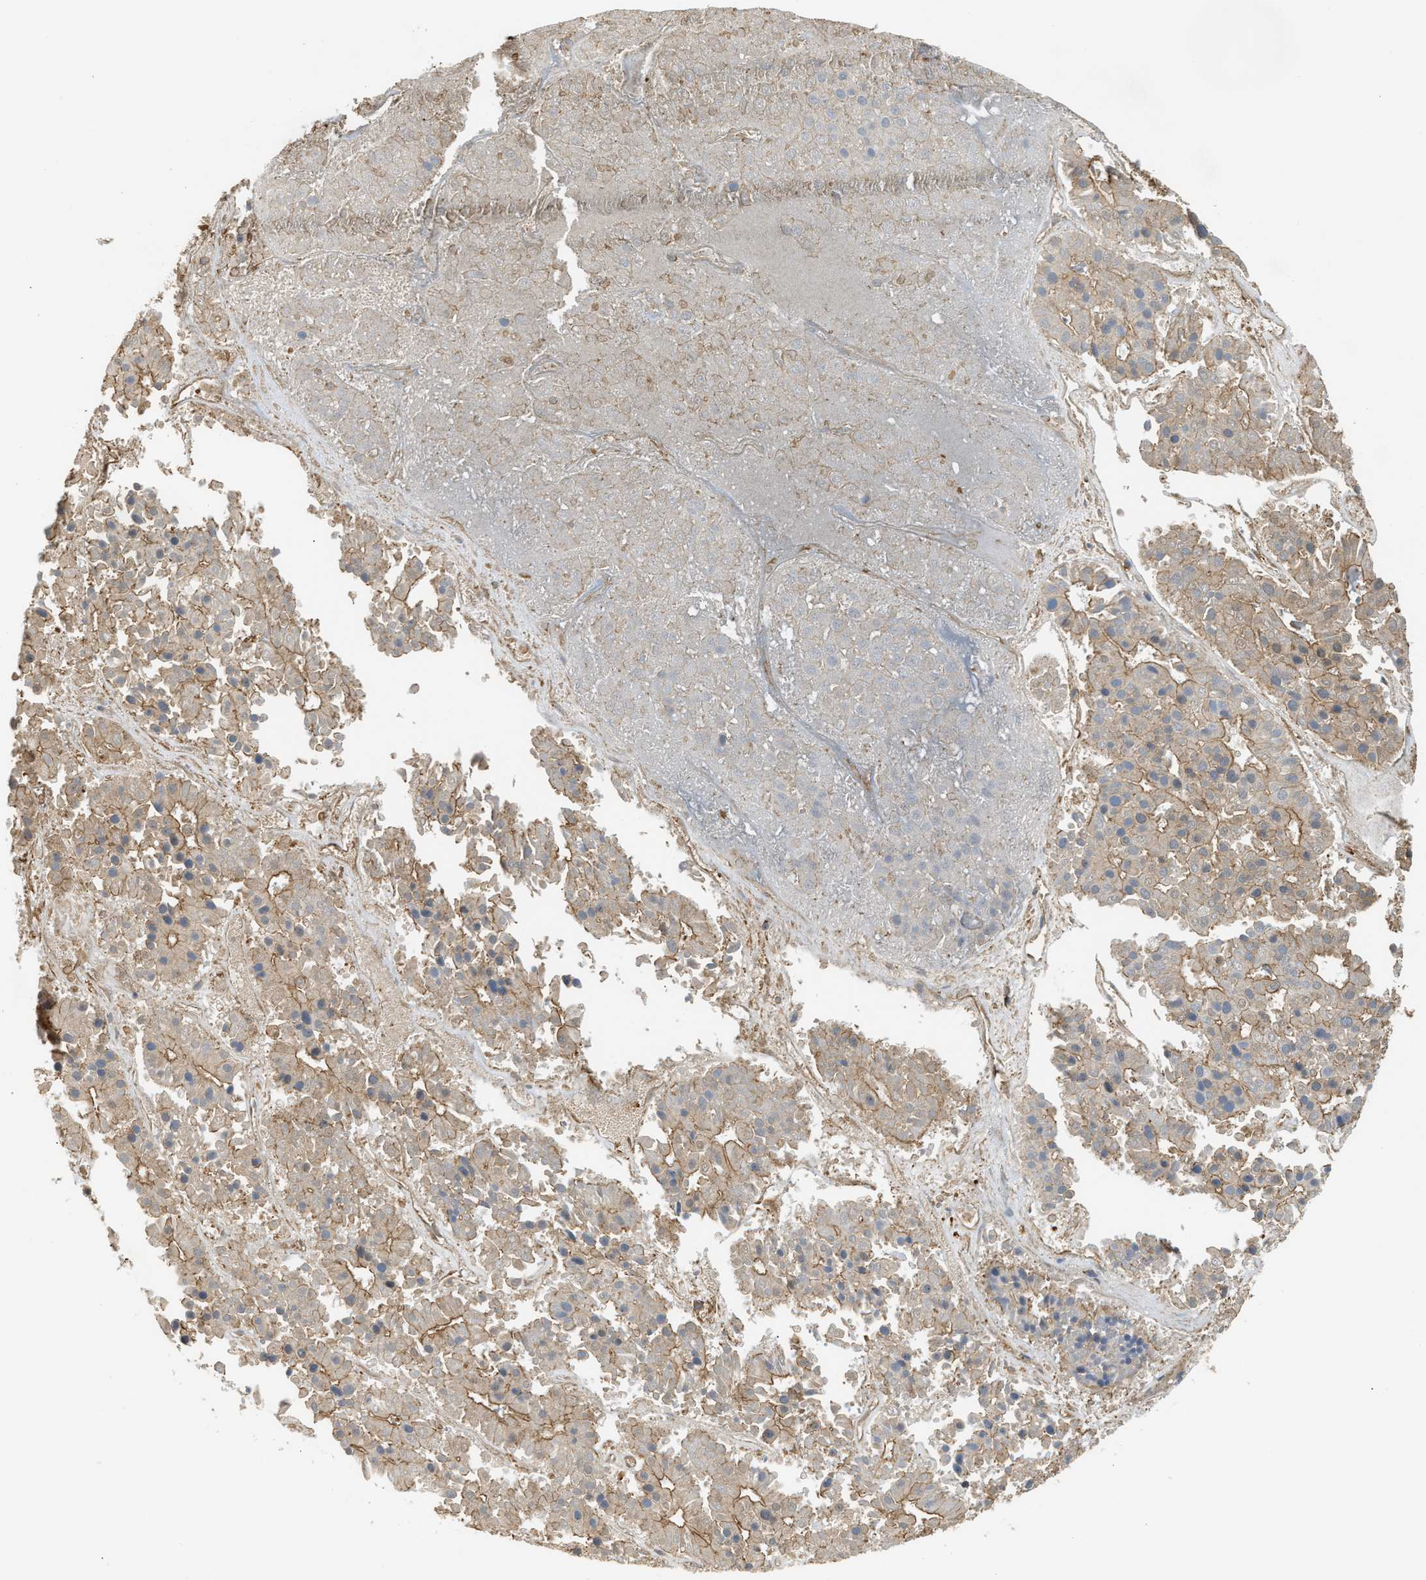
{"staining": {"intensity": "weak", "quantity": "25%-75%", "location": "cytoplasmic/membranous"}, "tissue": "pancreatic cancer", "cell_type": "Tumor cells", "image_type": "cancer", "snomed": [{"axis": "morphology", "description": "Adenocarcinoma, NOS"}, {"axis": "topography", "description": "Pancreas"}], "caption": "Immunohistochemical staining of human pancreatic cancer reveals low levels of weak cytoplasmic/membranous protein expression in about 25%-75% of tumor cells. (DAB (3,3'-diaminobenzidine) IHC, brown staining for protein, blue staining for nuclei).", "gene": "SAMD9L", "patient": {"sex": "male", "age": 50}}